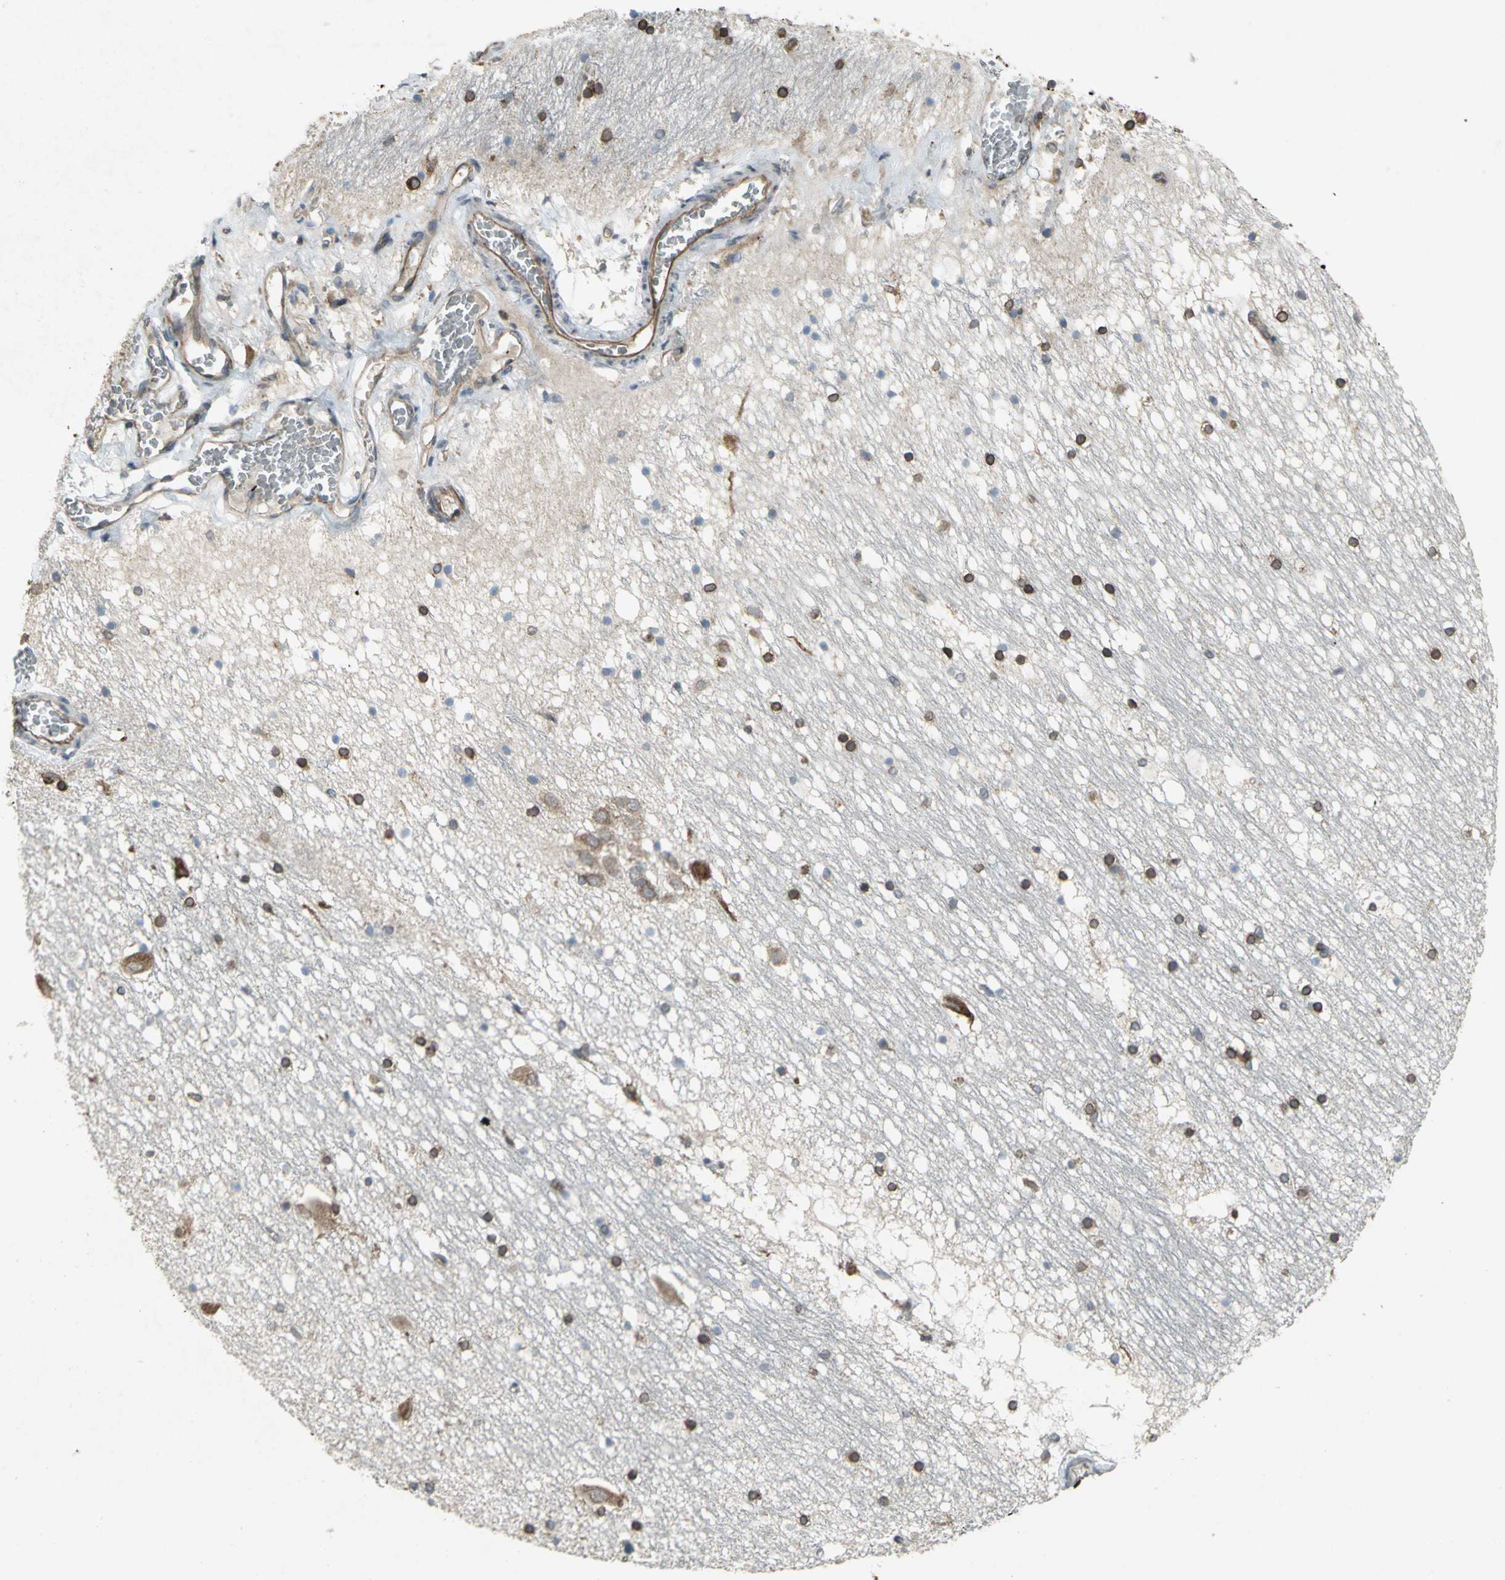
{"staining": {"intensity": "moderate", "quantity": "25%-75%", "location": "cytoplasmic/membranous"}, "tissue": "hippocampus", "cell_type": "Glial cells", "image_type": "normal", "snomed": [{"axis": "morphology", "description": "Normal tissue, NOS"}, {"axis": "topography", "description": "Hippocampus"}], "caption": "This is an image of immunohistochemistry (IHC) staining of normal hippocampus, which shows moderate expression in the cytoplasmic/membranous of glial cells.", "gene": "SYVN1", "patient": {"sex": "male", "age": 45}}